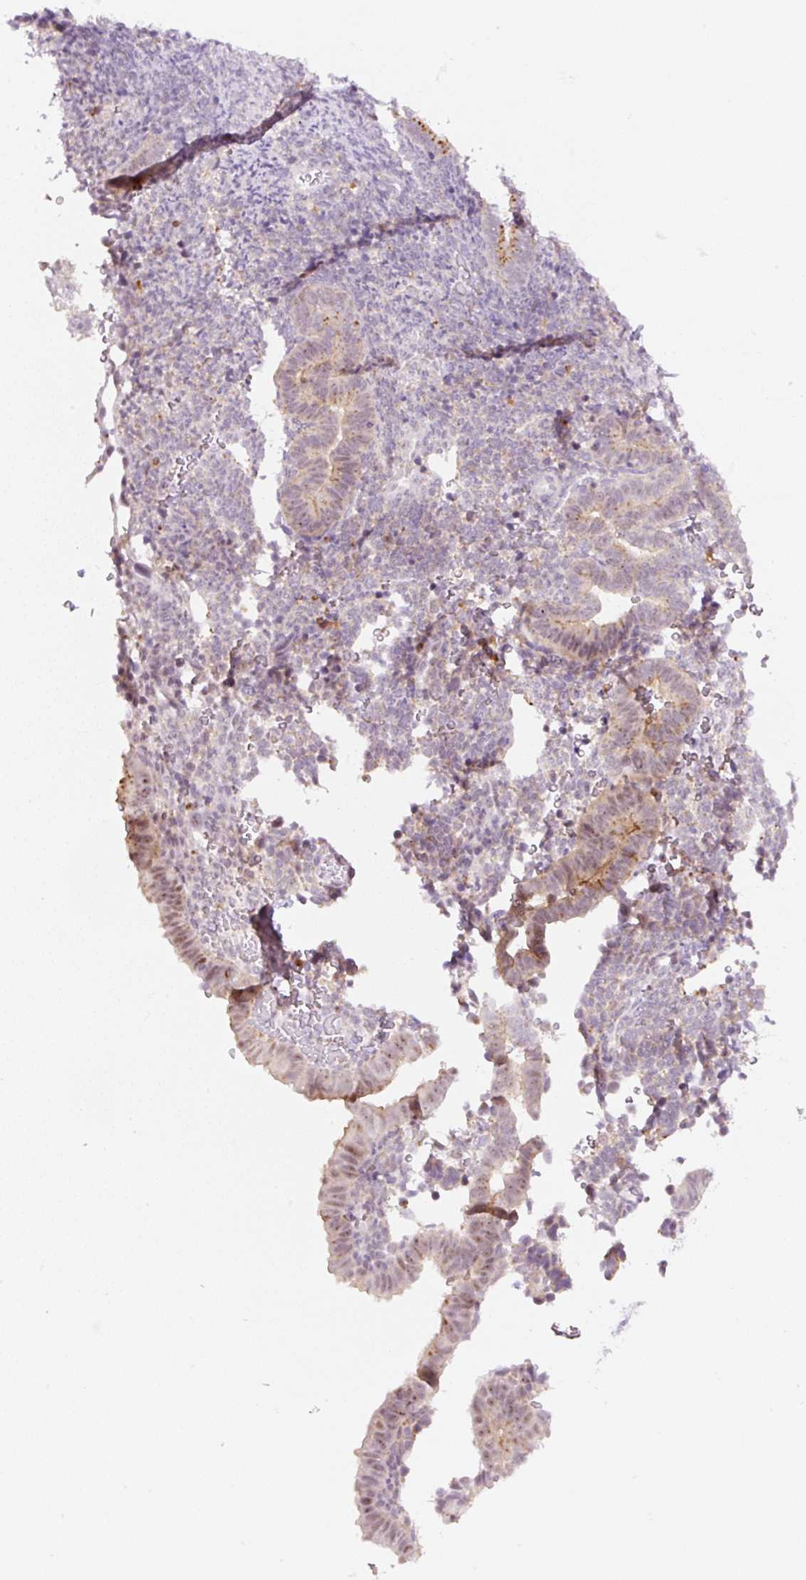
{"staining": {"intensity": "negative", "quantity": "none", "location": "none"}, "tissue": "endometrium", "cell_type": "Cells in endometrial stroma", "image_type": "normal", "snomed": [{"axis": "morphology", "description": "Normal tissue, NOS"}, {"axis": "topography", "description": "Endometrium"}], "caption": "Immunohistochemical staining of benign human endometrium reveals no significant positivity in cells in endometrial stroma. The staining is performed using DAB (3,3'-diaminobenzidine) brown chromogen with nuclei counter-stained in using hematoxylin.", "gene": "CEBPZOS", "patient": {"sex": "female", "age": 34}}